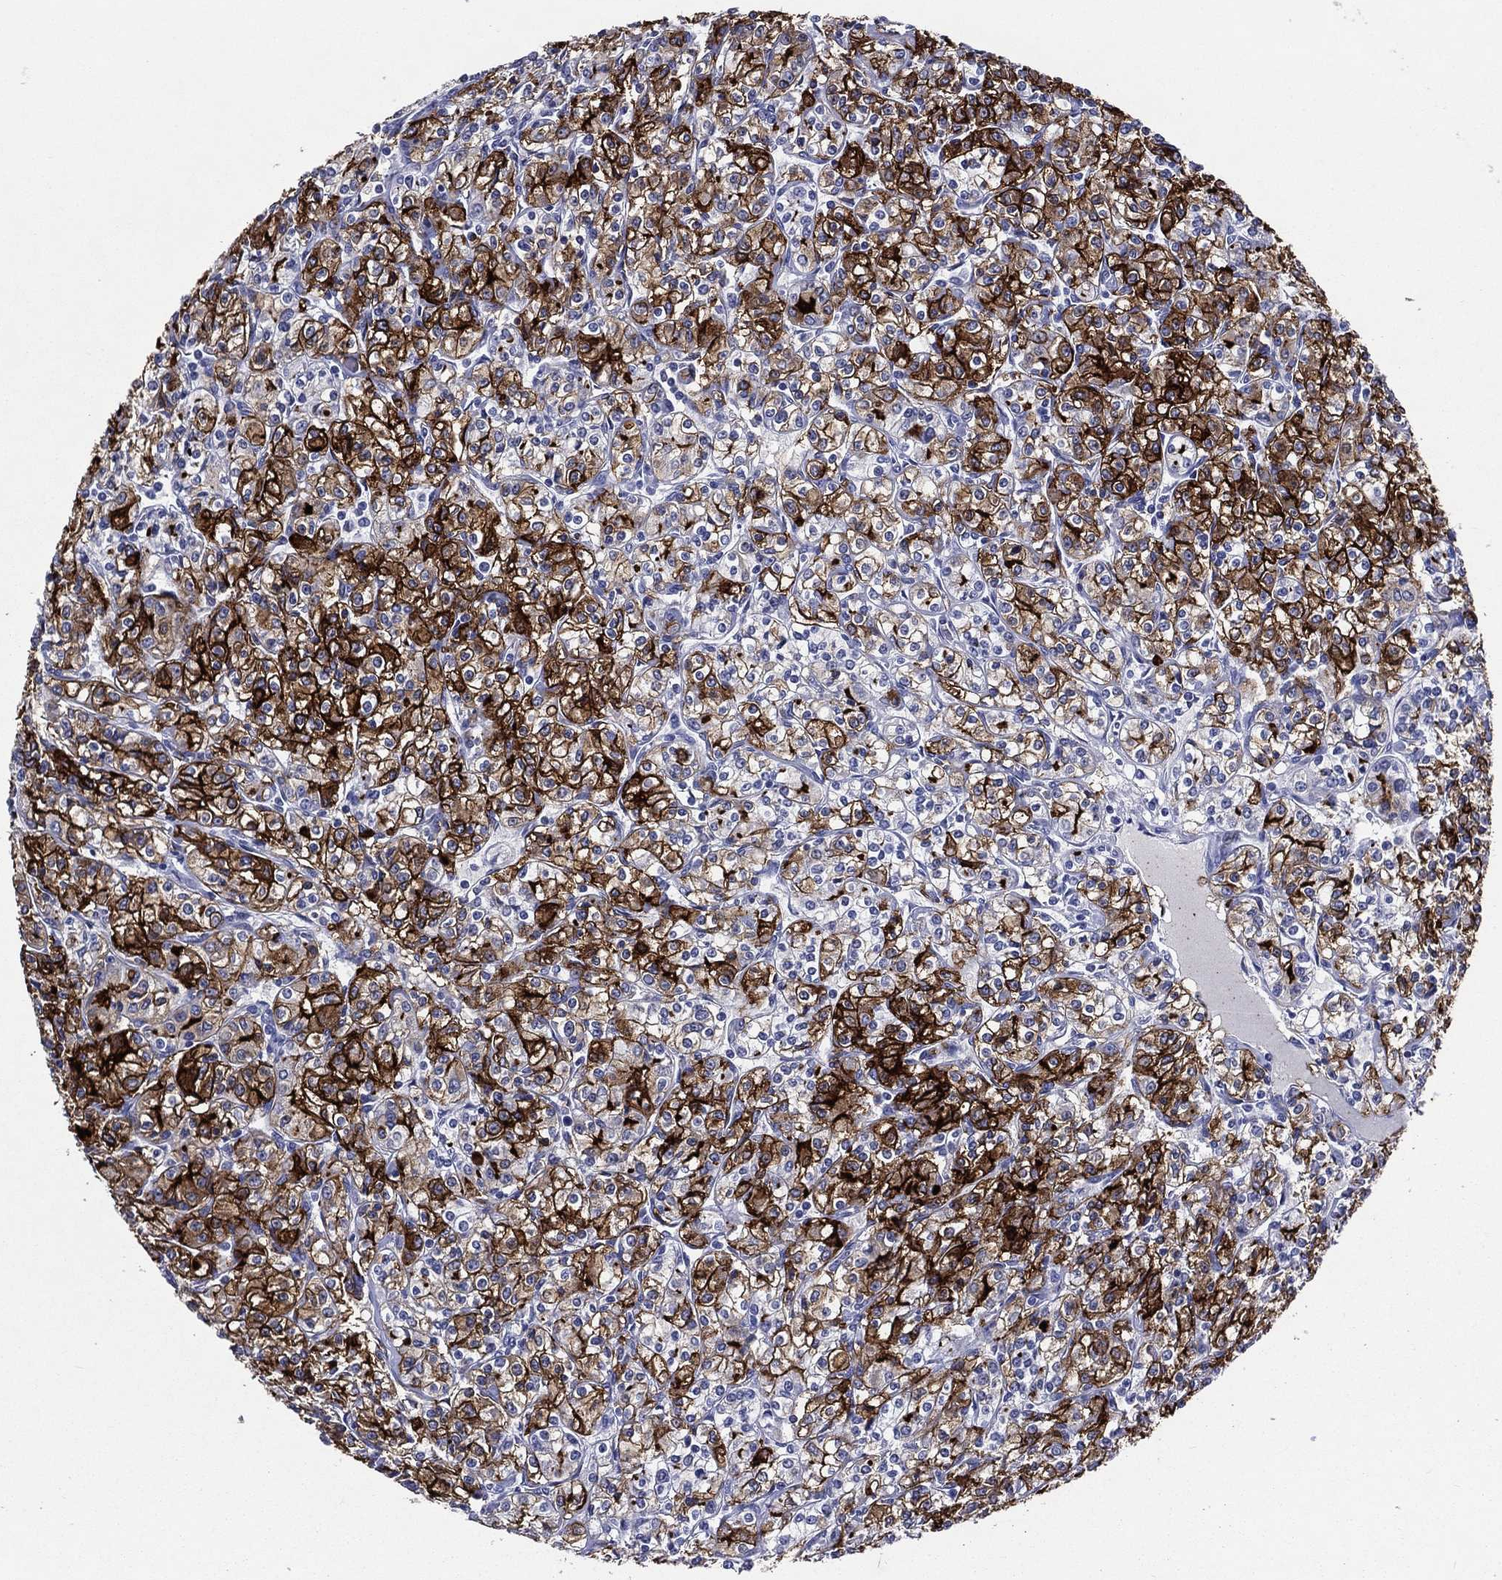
{"staining": {"intensity": "strong", "quantity": "25%-75%", "location": "cytoplasmic/membranous"}, "tissue": "renal cancer", "cell_type": "Tumor cells", "image_type": "cancer", "snomed": [{"axis": "morphology", "description": "Adenocarcinoma, NOS"}, {"axis": "topography", "description": "Kidney"}], "caption": "Protein staining by IHC exhibits strong cytoplasmic/membranous expression in approximately 25%-75% of tumor cells in renal adenocarcinoma. Using DAB (3,3'-diaminobenzidine) (brown) and hematoxylin (blue) stains, captured at high magnification using brightfield microscopy.", "gene": "ACE2", "patient": {"sex": "male", "age": 77}}